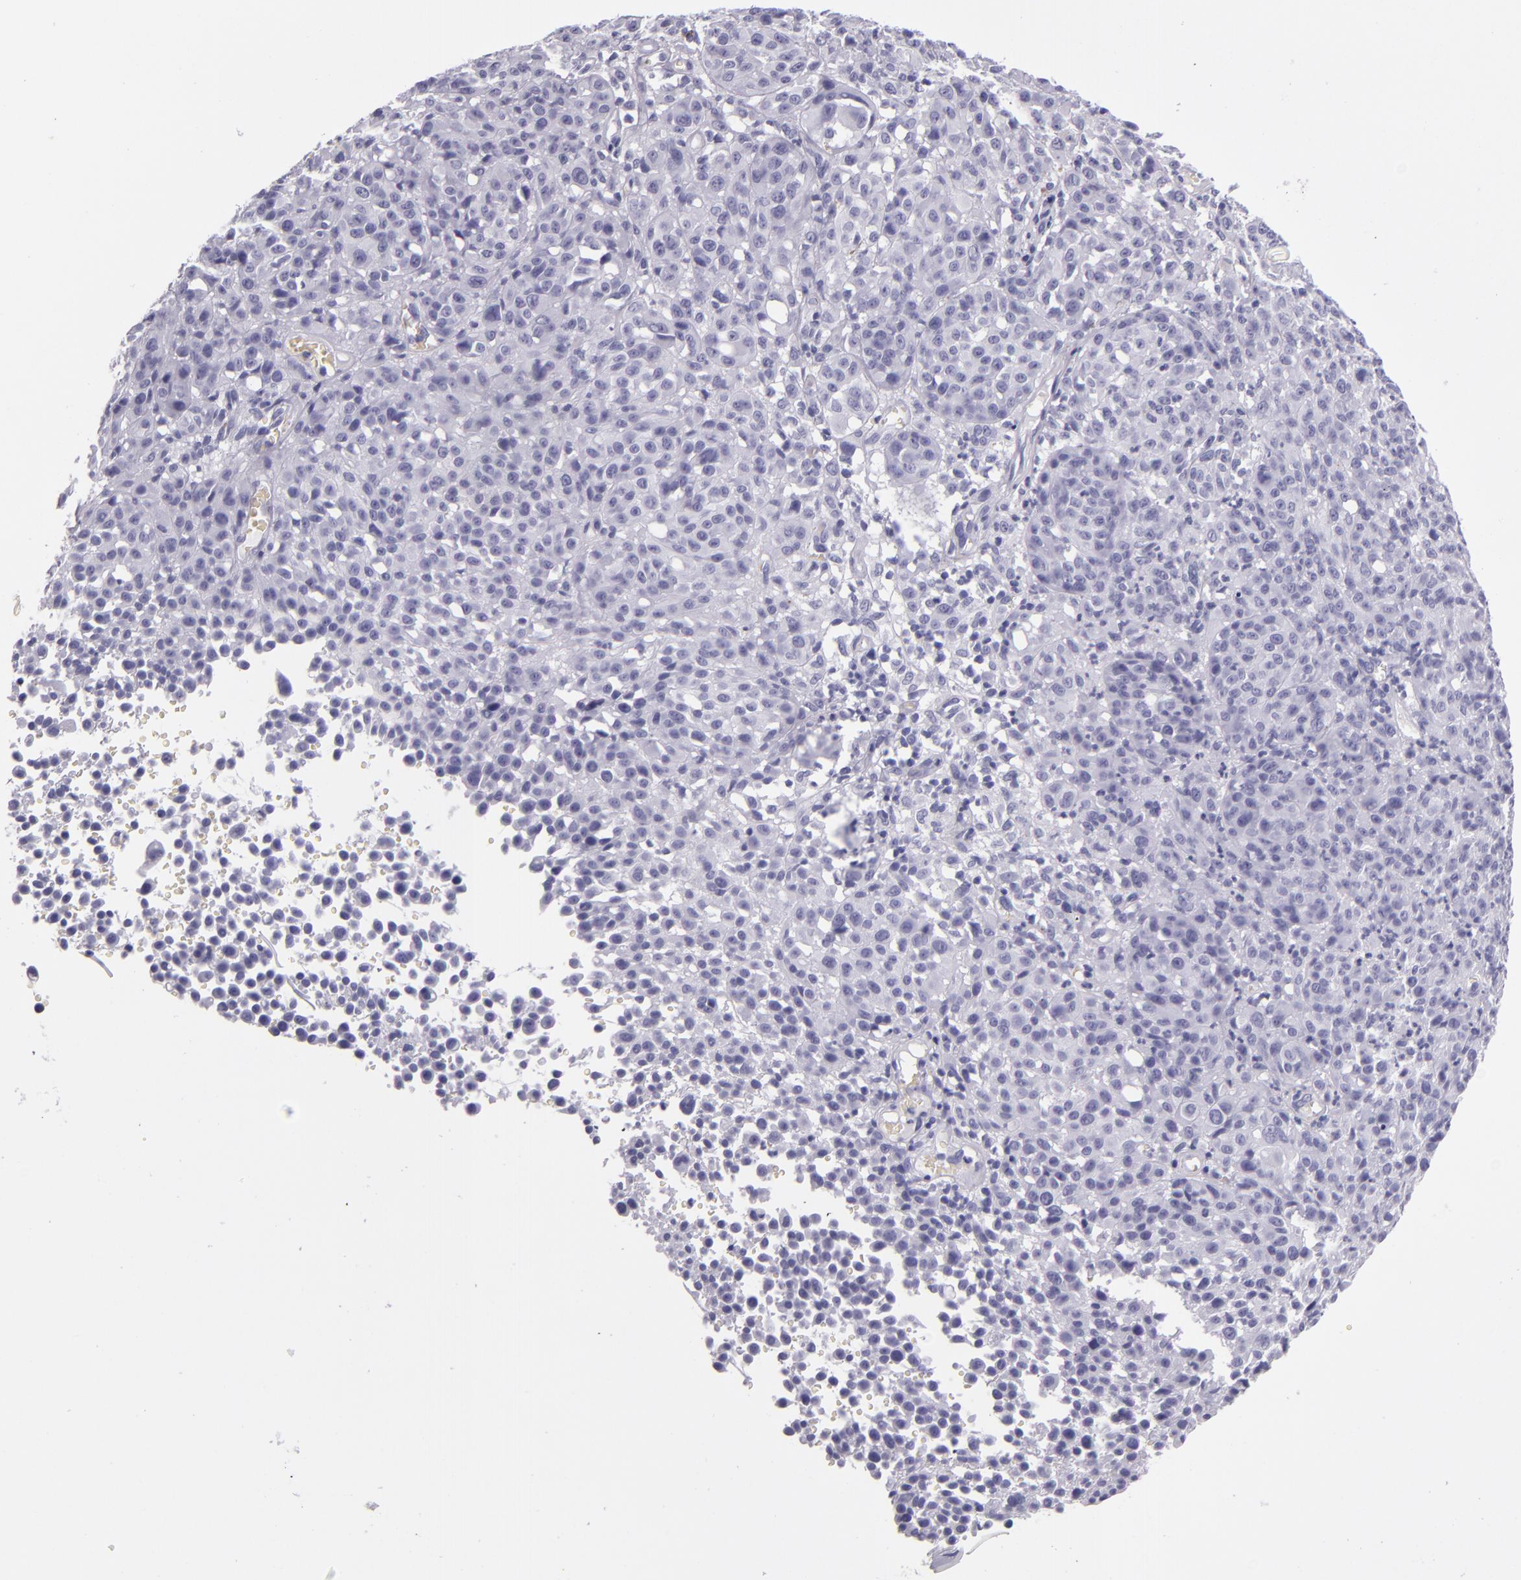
{"staining": {"intensity": "negative", "quantity": "none", "location": "none"}, "tissue": "melanoma", "cell_type": "Tumor cells", "image_type": "cancer", "snomed": [{"axis": "morphology", "description": "Malignant melanoma, NOS"}, {"axis": "topography", "description": "Skin"}], "caption": "High magnification brightfield microscopy of malignant melanoma stained with DAB (3,3'-diaminobenzidine) (brown) and counterstained with hematoxylin (blue): tumor cells show no significant positivity.", "gene": "CR2", "patient": {"sex": "female", "age": 49}}